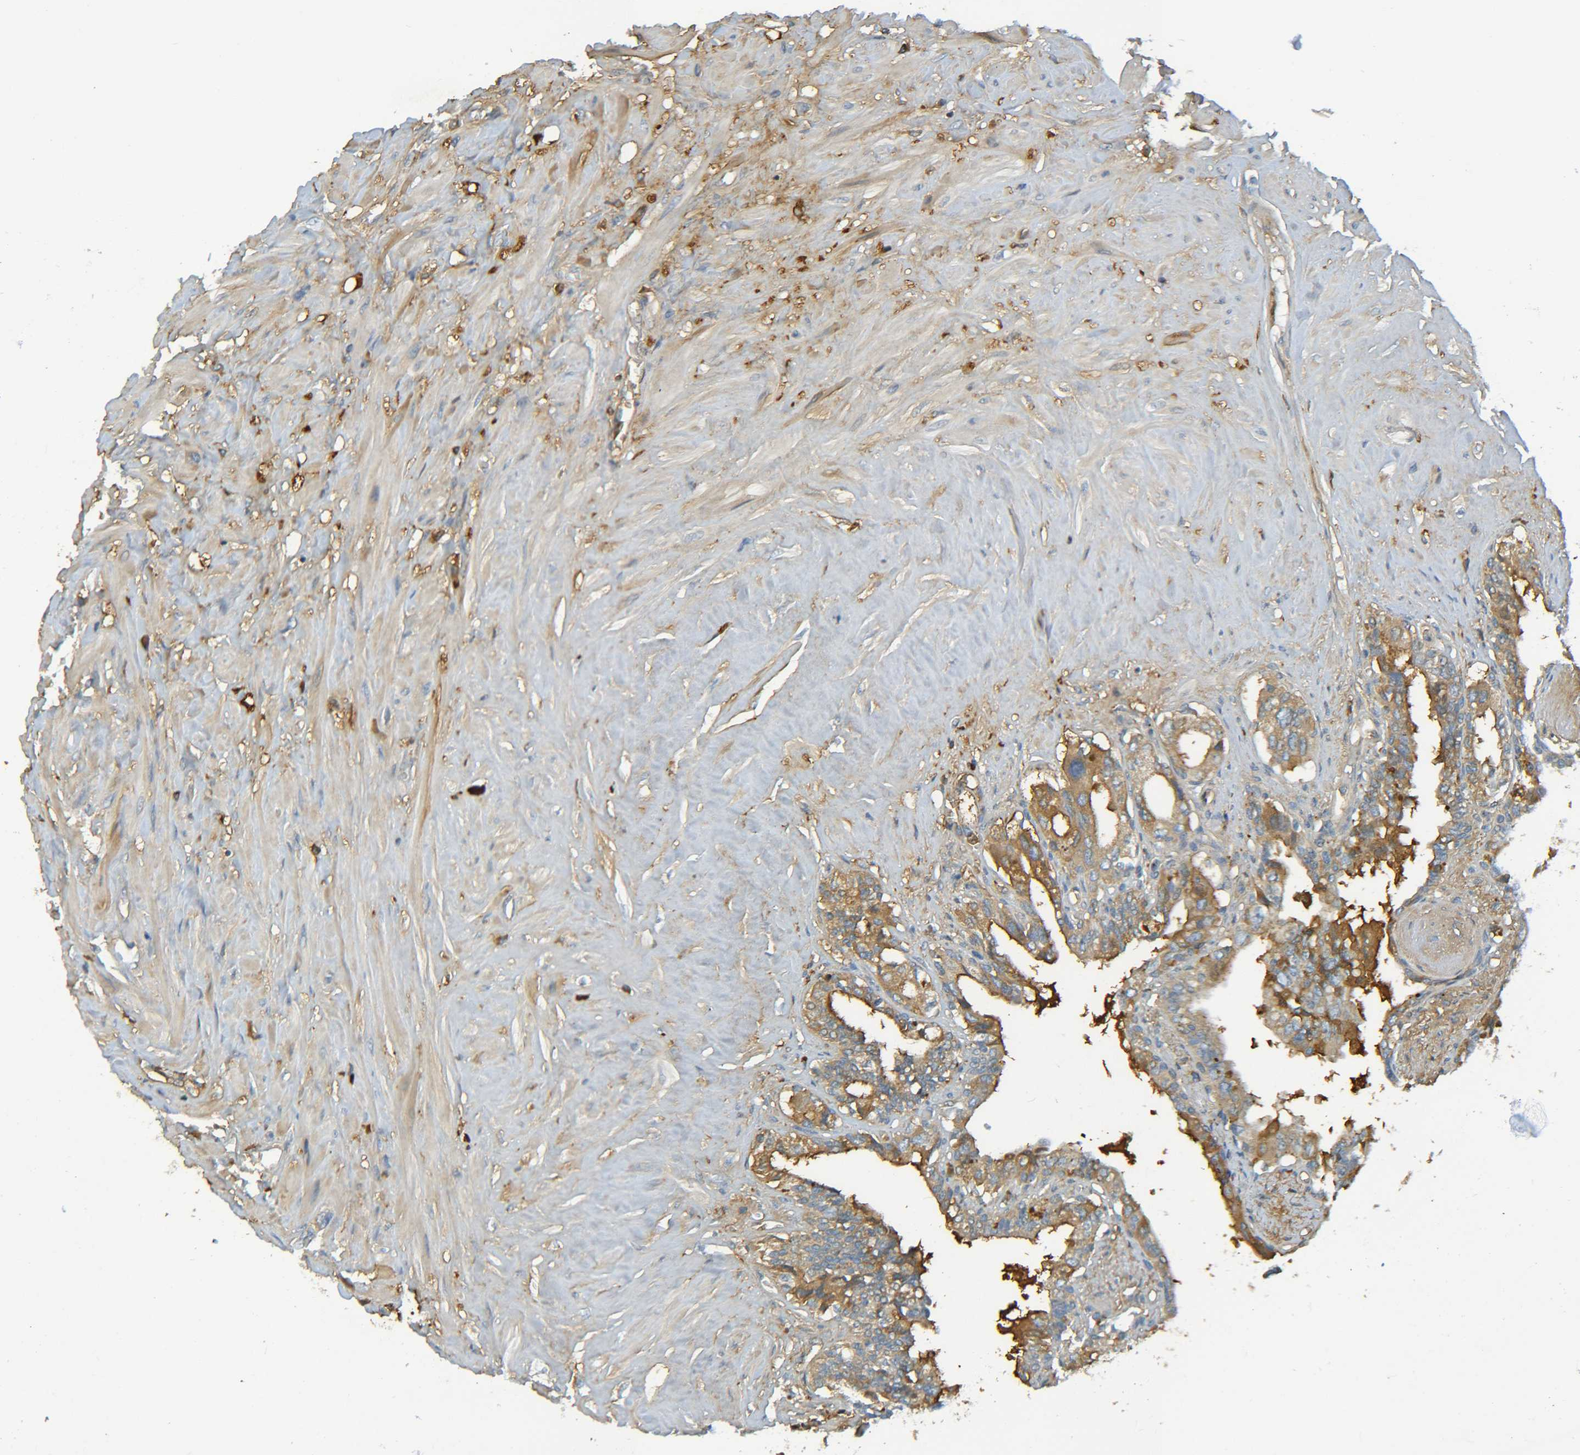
{"staining": {"intensity": "moderate", "quantity": ">75%", "location": "cytoplasmic/membranous"}, "tissue": "seminal vesicle", "cell_type": "Glandular cells", "image_type": "normal", "snomed": [{"axis": "morphology", "description": "Normal tissue, NOS"}, {"axis": "topography", "description": "Seminal veicle"}], "caption": "Seminal vesicle stained with a brown dye reveals moderate cytoplasmic/membranous positive positivity in approximately >75% of glandular cells.", "gene": "C1QA", "patient": {"sex": "male", "age": 63}}